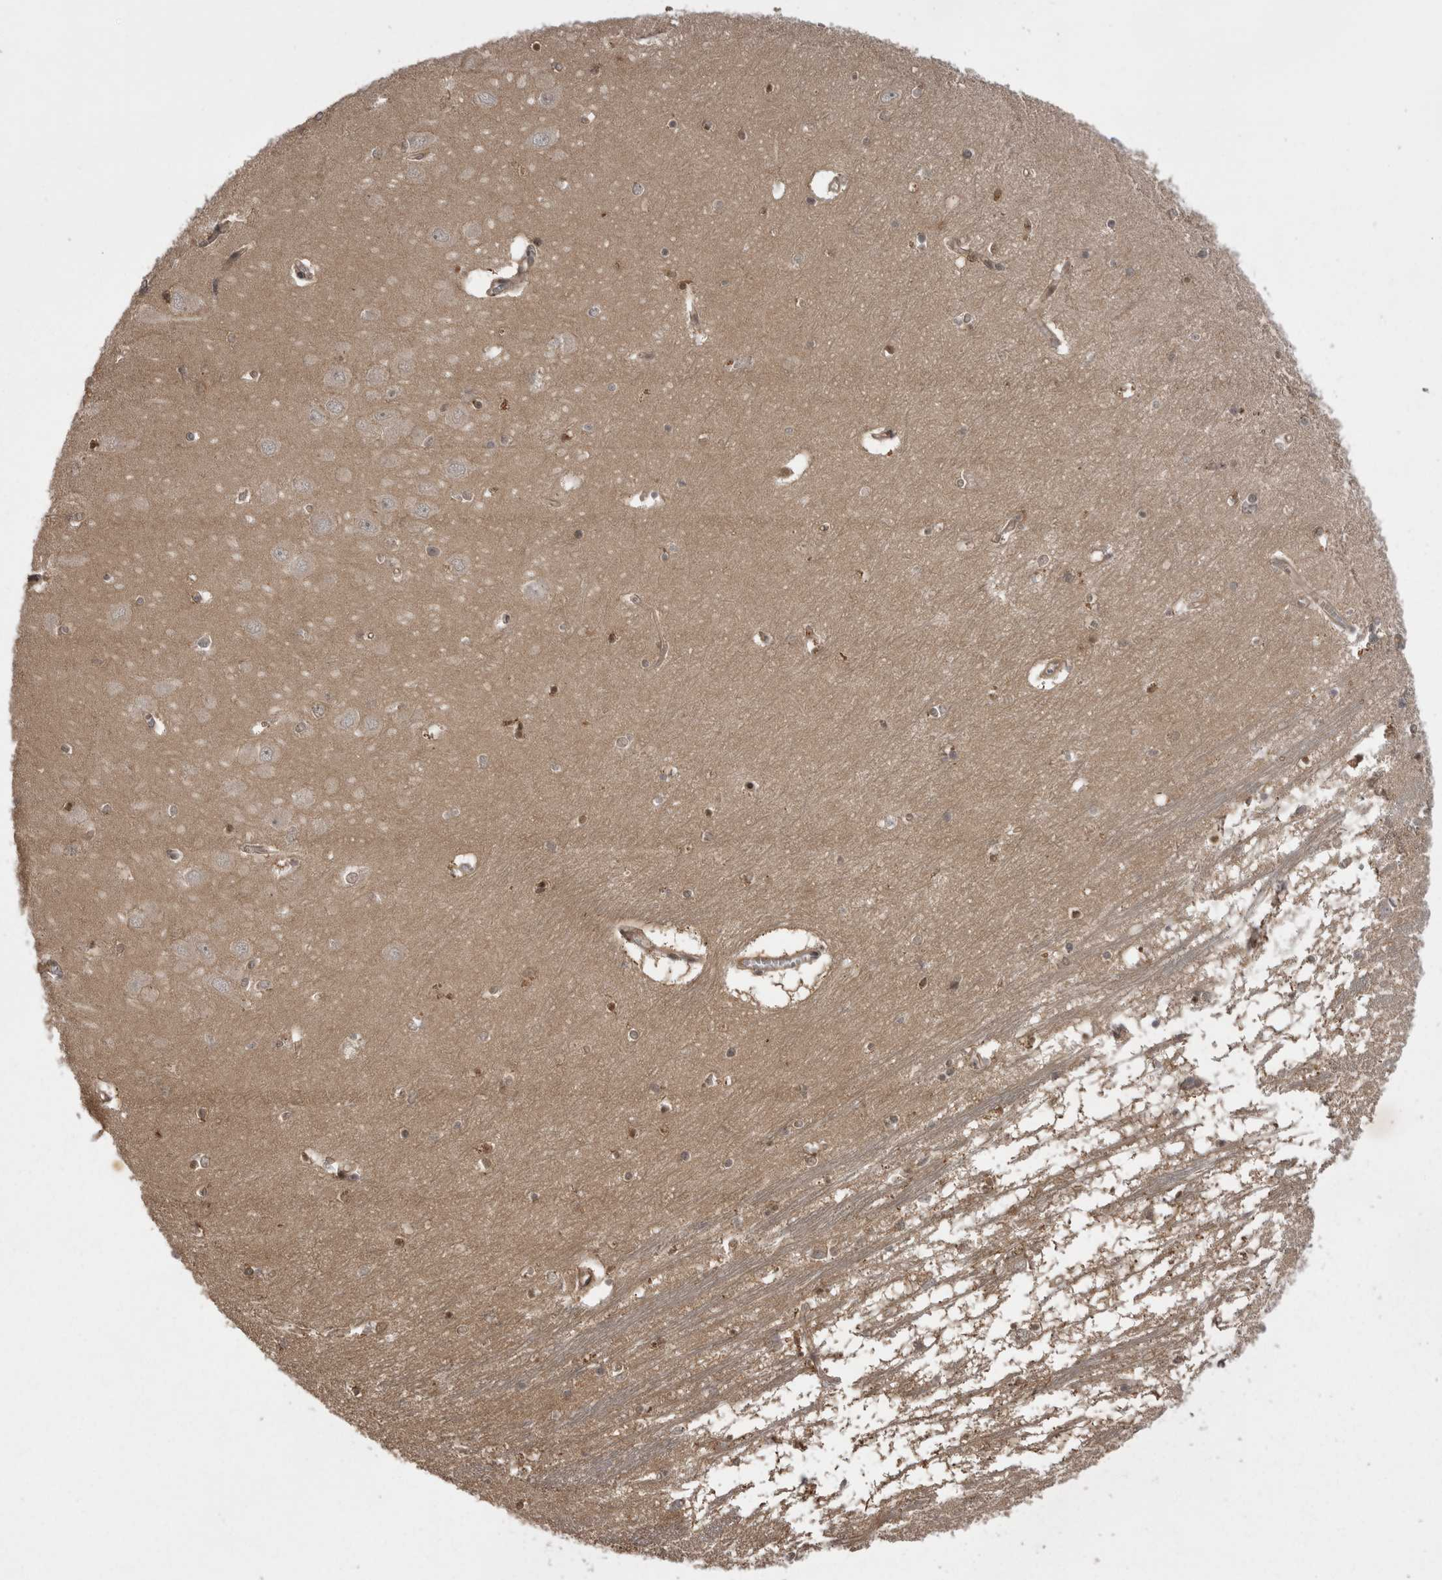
{"staining": {"intensity": "weak", "quantity": "25%-75%", "location": "cytoplasmic/membranous"}, "tissue": "hippocampus", "cell_type": "Glial cells", "image_type": "normal", "snomed": [{"axis": "morphology", "description": "Normal tissue, NOS"}, {"axis": "topography", "description": "Hippocampus"}], "caption": "Hippocampus stained with DAB immunohistochemistry (IHC) displays low levels of weak cytoplasmic/membranous expression in approximately 25%-75% of glial cells.", "gene": "STK24", "patient": {"sex": "male", "age": 70}}